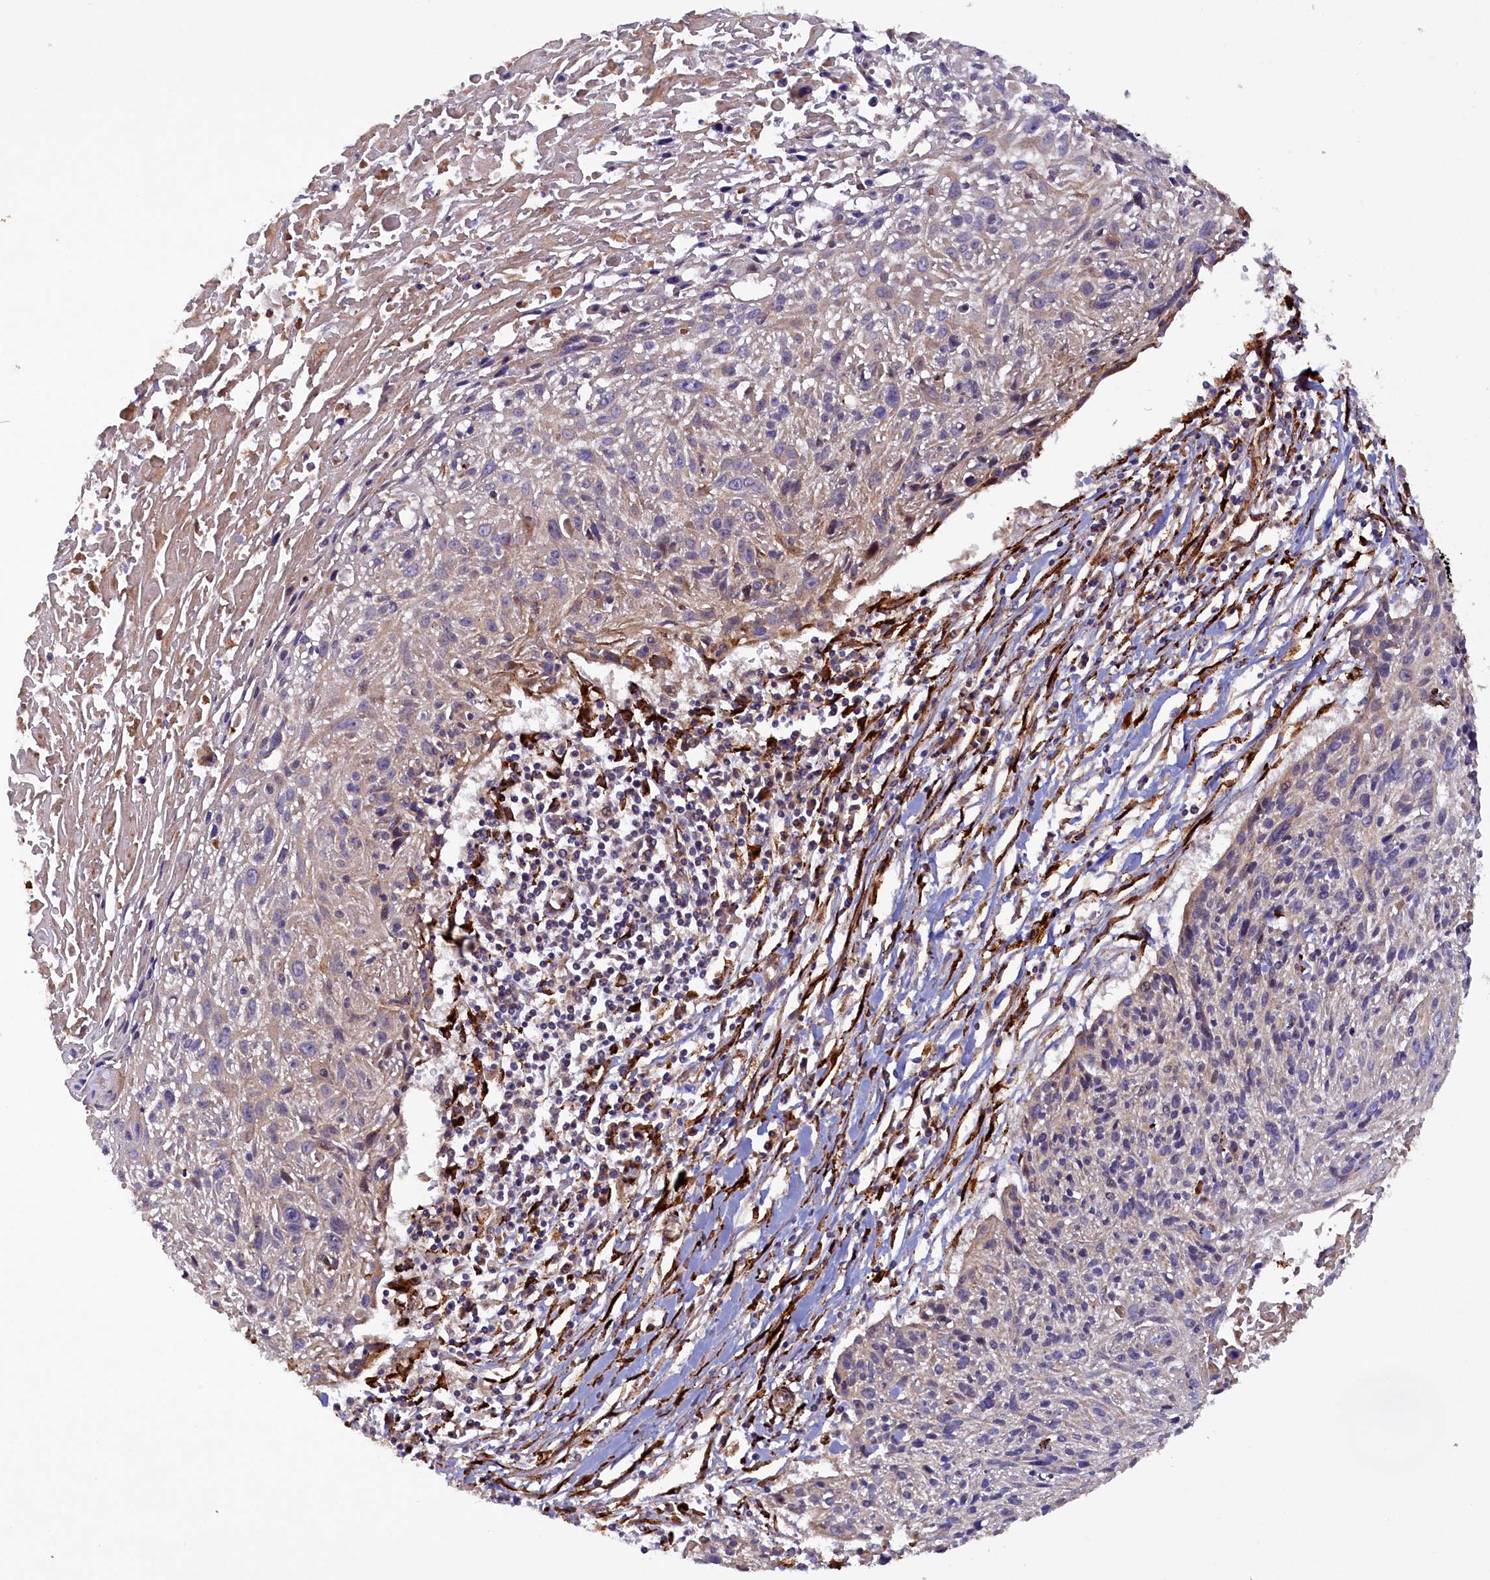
{"staining": {"intensity": "negative", "quantity": "none", "location": "none"}, "tissue": "cervical cancer", "cell_type": "Tumor cells", "image_type": "cancer", "snomed": [{"axis": "morphology", "description": "Squamous cell carcinoma, NOS"}, {"axis": "topography", "description": "Cervix"}], "caption": "This is a histopathology image of immunohistochemistry staining of cervical cancer (squamous cell carcinoma), which shows no expression in tumor cells.", "gene": "ARRDC4", "patient": {"sex": "female", "age": 51}}